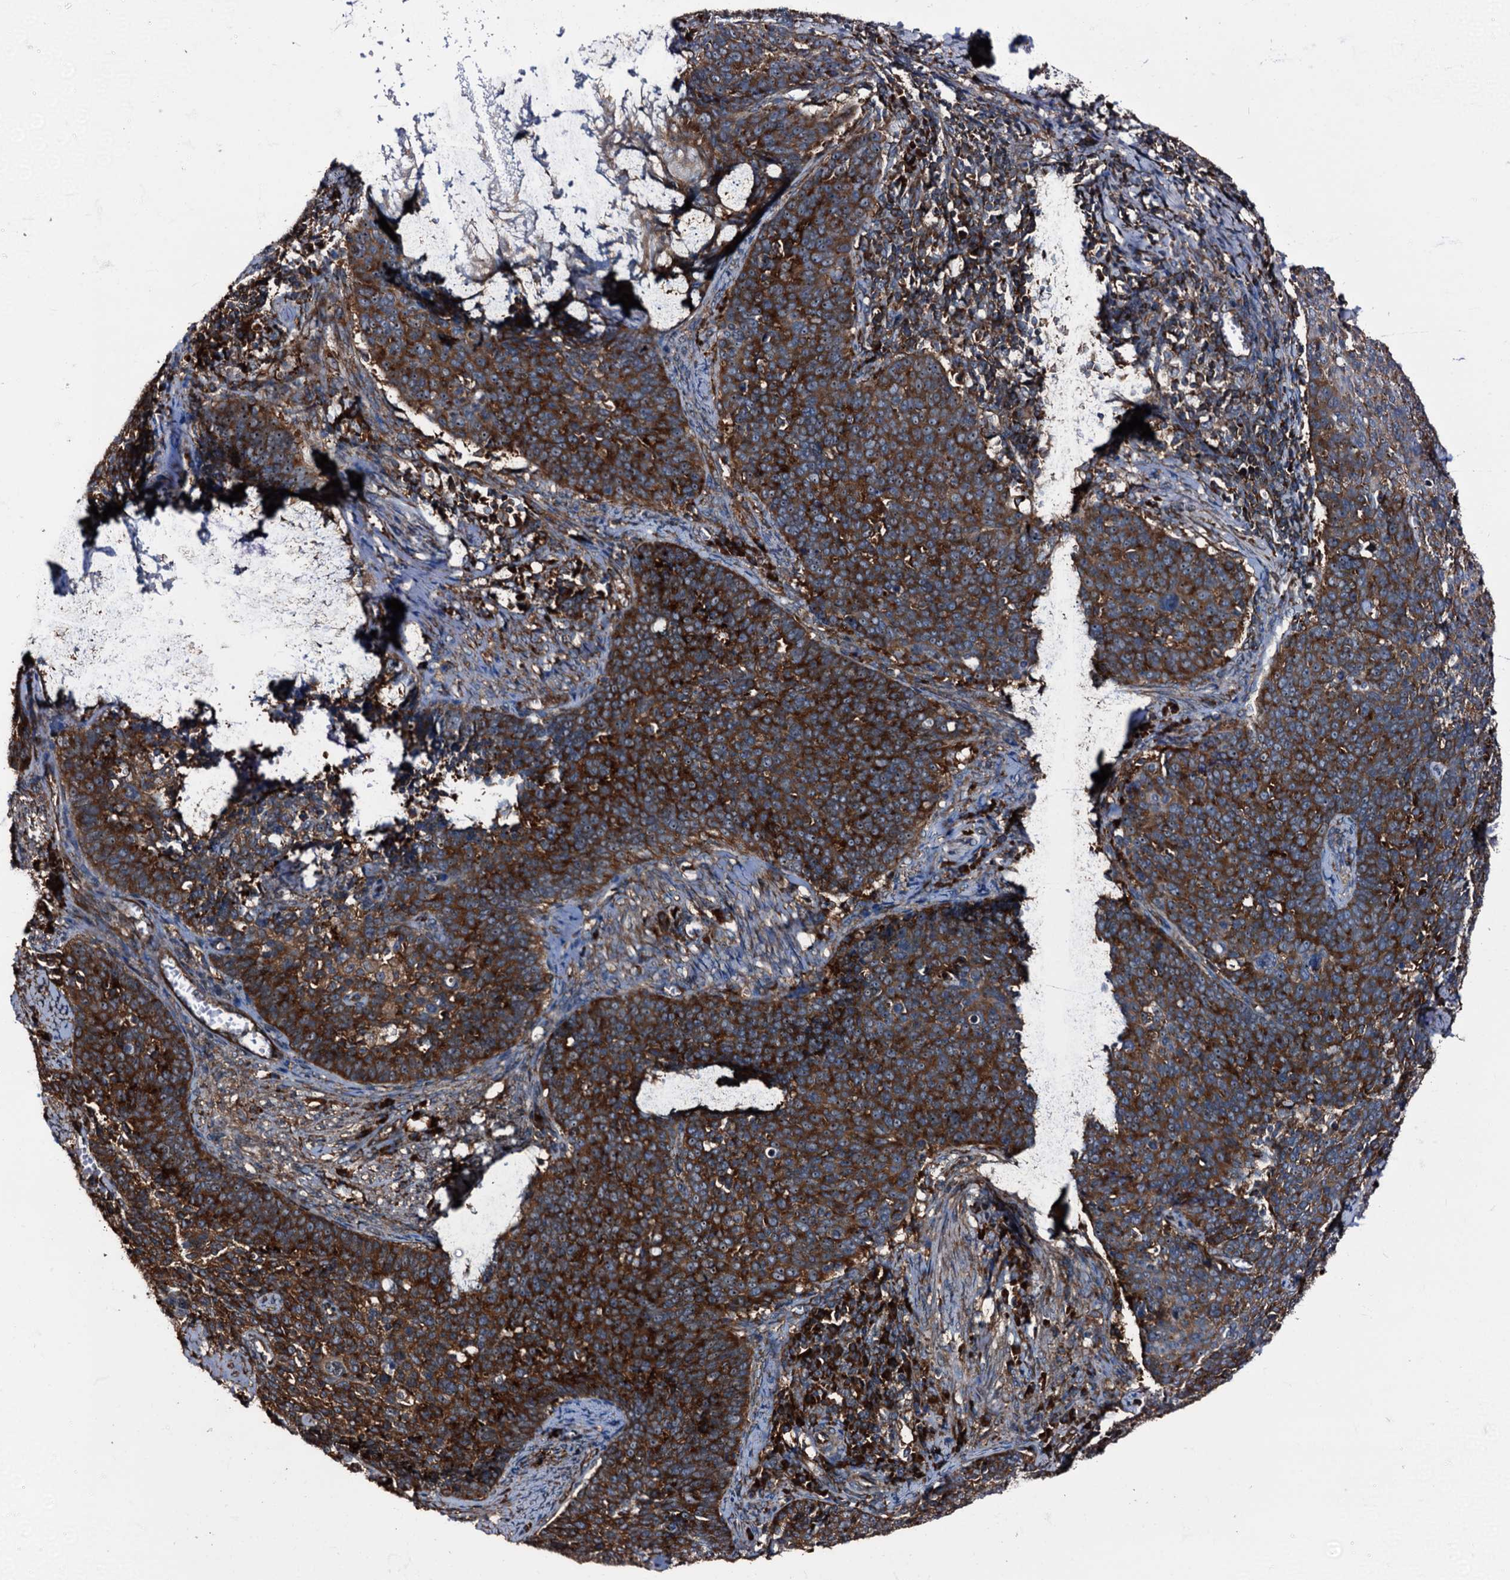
{"staining": {"intensity": "strong", "quantity": ">75%", "location": "cytoplasmic/membranous"}, "tissue": "cervical cancer", "cell_type": "Tumor cells", "image_type": "cancer", "snomed": [{"axis": "morphology", "description": "Squamous cell carcinoma, NOS"}, {"axis": "topography", "description": "Cervix"}], "caption": "Protein expression analysis of cervical cancer shows strong cytoplasmic/membranous expression in about >75% of tumor cells. Using DAB (brown) and hematoxylin (blue) stains, captured at high magnification using brightfield microscopy.", "gene": "ATP2C1", "patient": {"sex": "female", "age": 39}}